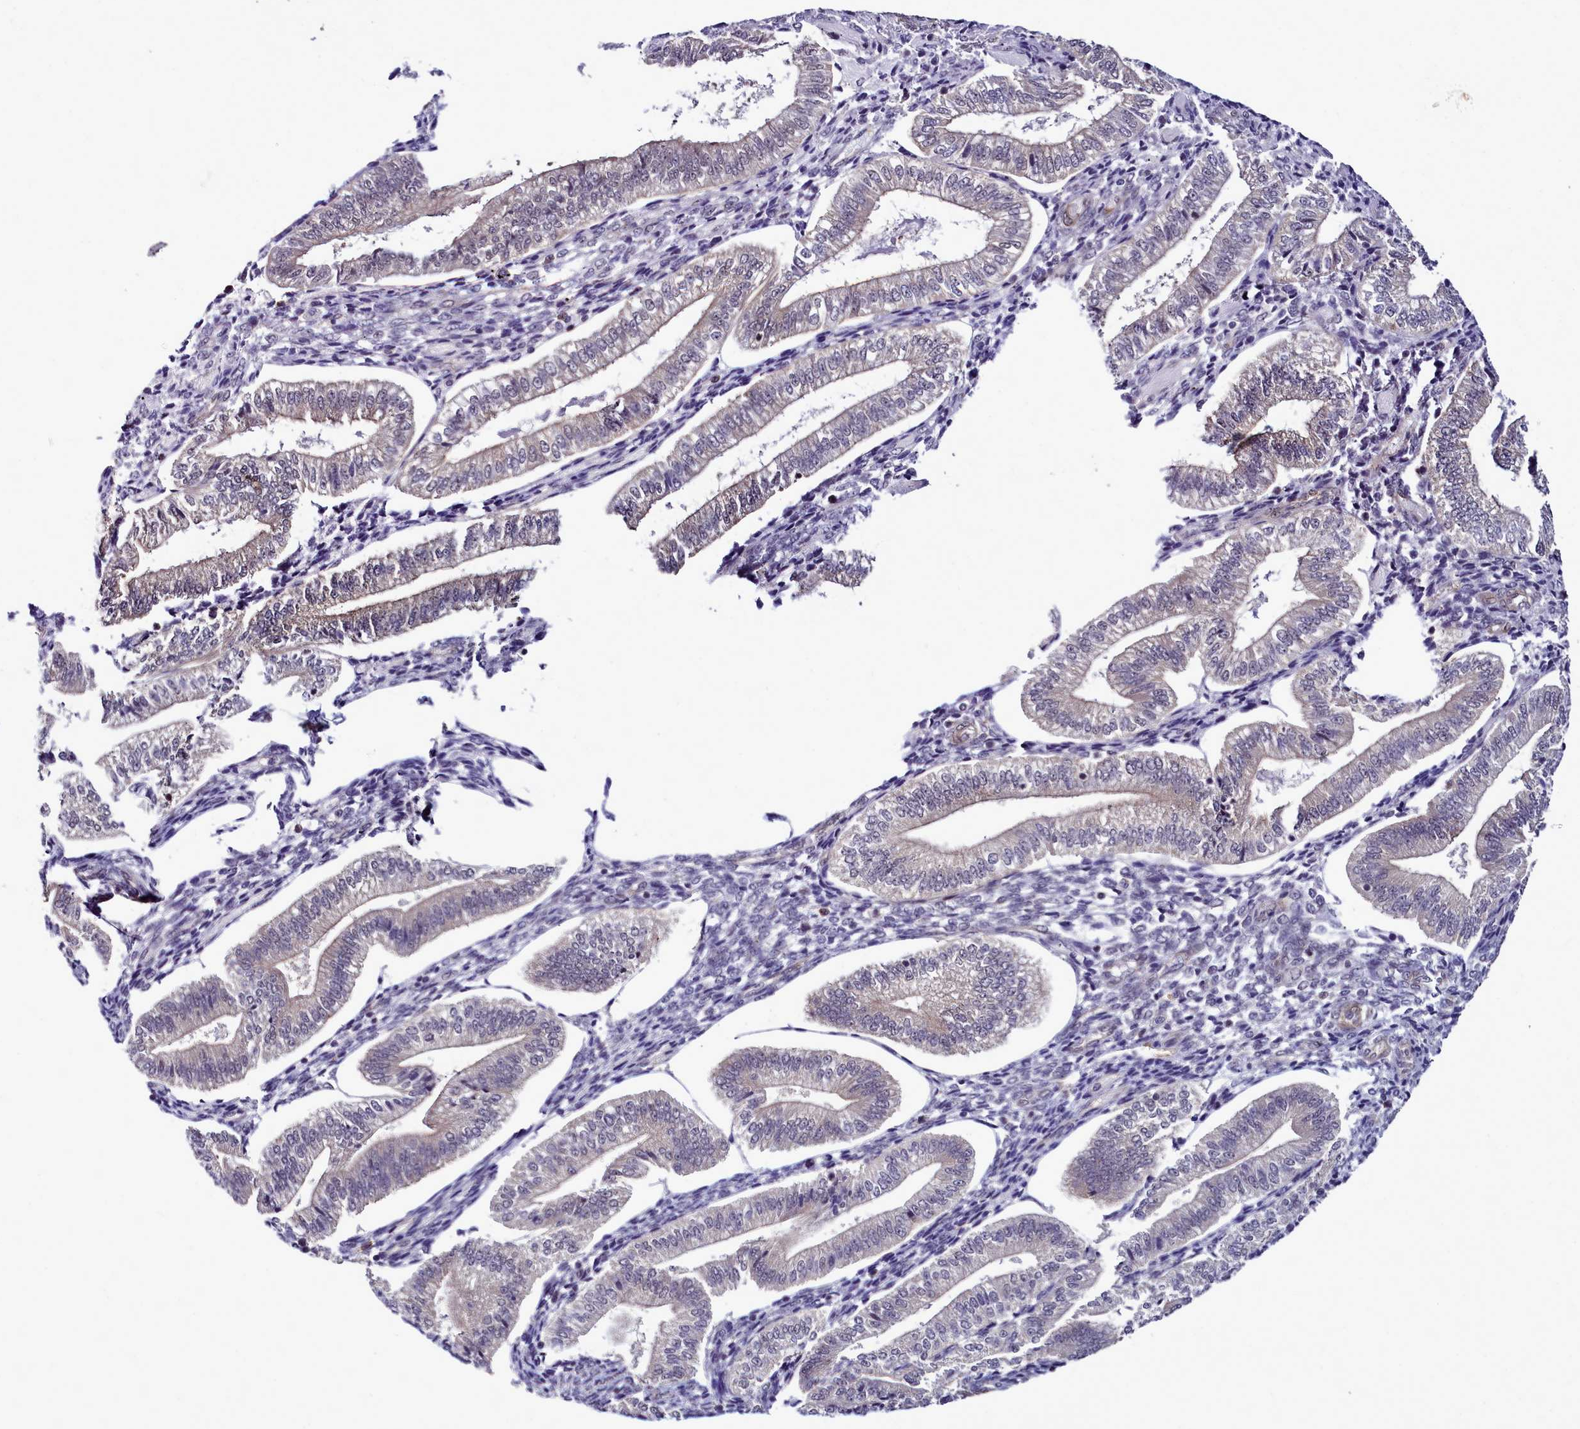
{"staining": {"intensity": "weak", "quantity": "<25%", "location": "cytoplasmic/membranous"}, "tissue": "endometrium", "cell_type": "Cells in endometrial stroma", "image_type": "normal", "snomed": [{"axis": "morphology", "description": "Normal tissue, NOS"}, {"axis": "topography", "description": "Endometrium"}], "caption": "A micrograph of human endometrium is negative for staining in cells in endometrial stroma. (DAB (3,3'-diaminobenzidine) immunohistochemistry (IHC) visualized using brightfield microscopy, high magnification).", "gene": "BCAR1", "patient": {"sex": "female", "age": 34}}